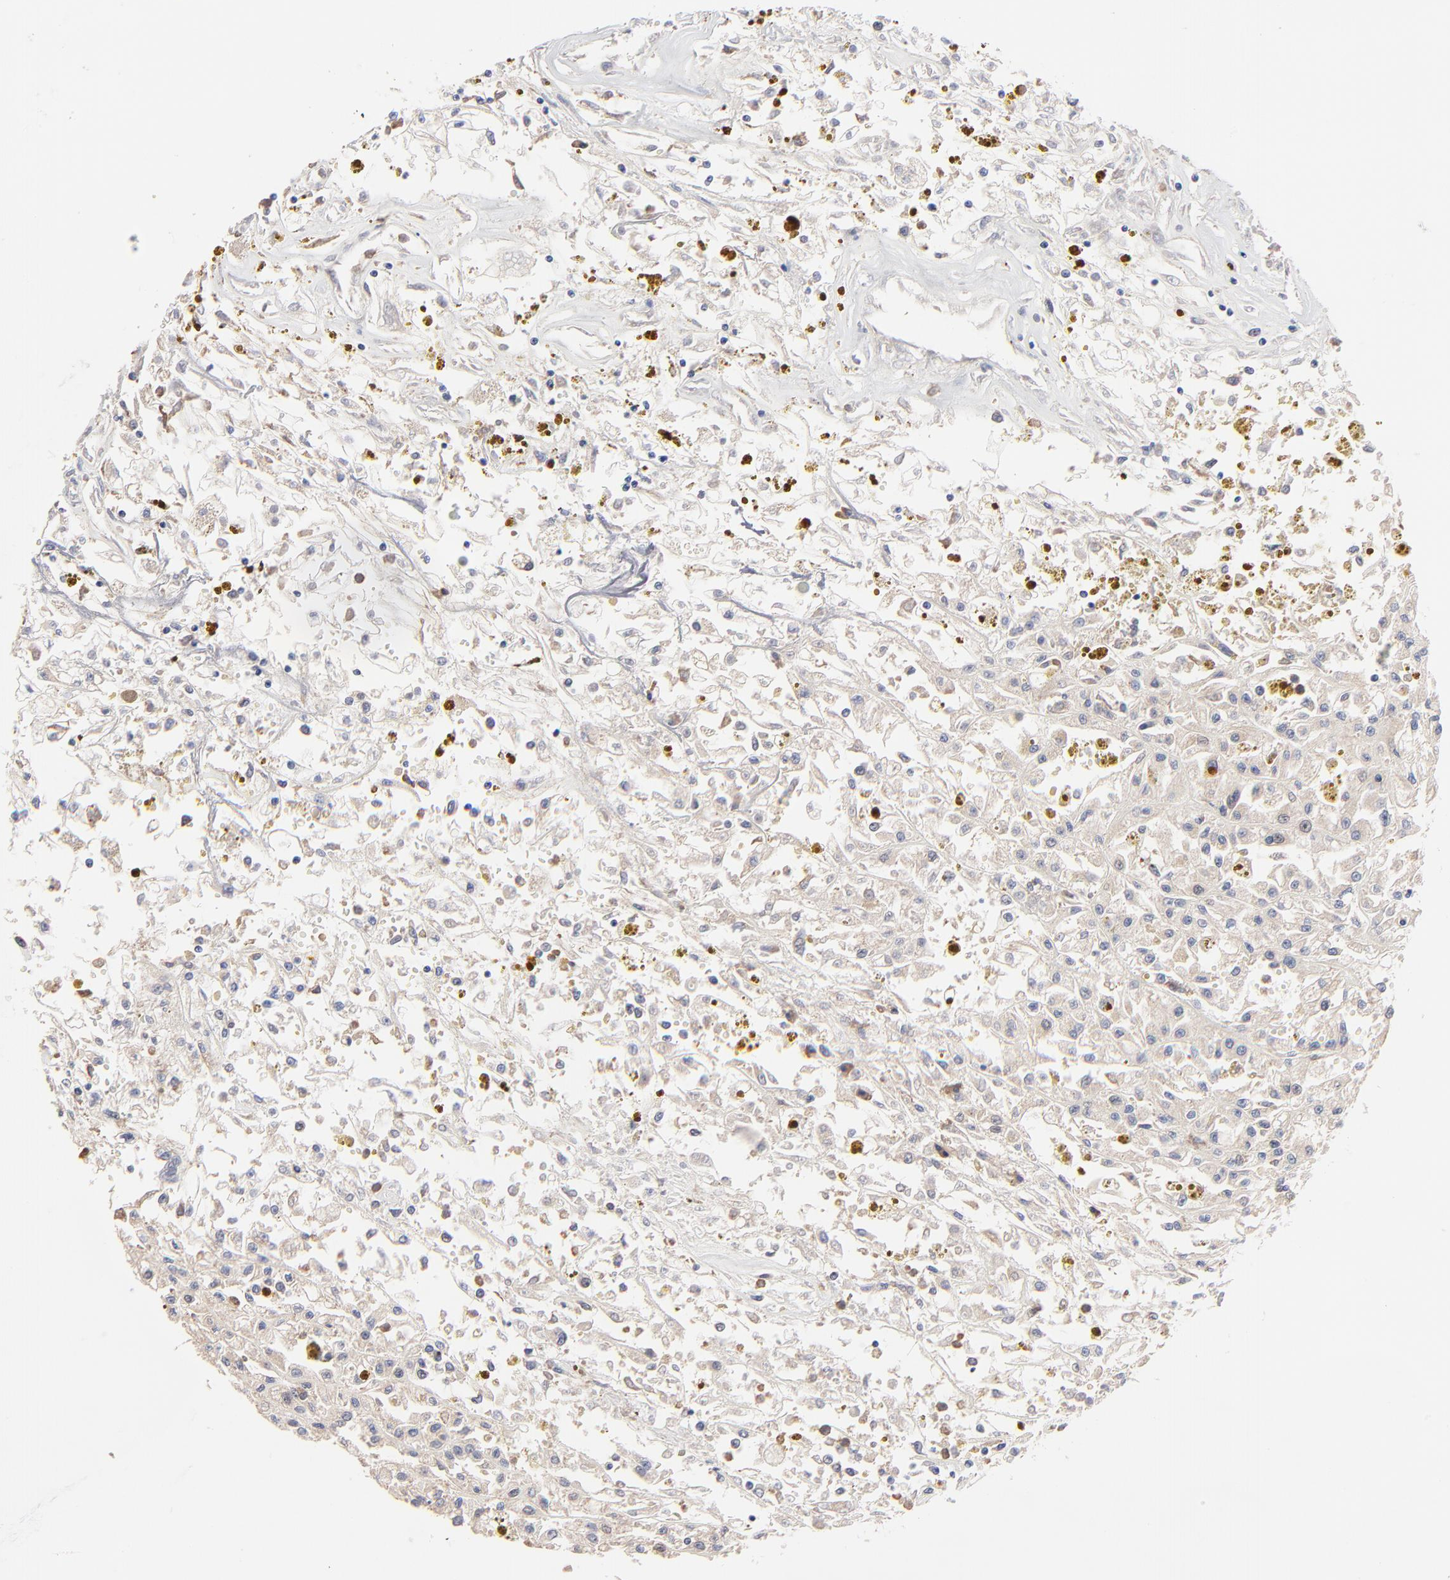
{"staining": {"intensity": "weak", "quantity": ">75%", "location": "cytoplasmic/membranous"}, "tissue": "renal cancer", "cell_type": "Tumor cells", "image_type": "cancer", "snomed": [{"axis": "morphology", "description": "Adenocarcinoma, NOS"}, {"axis": "topography", "description": "Kidney"}], "caption": "DAB immunohistochemical staining of human adenocarcinoma (renal) reveals weak cytoplasmic/membranous protein staining in approximately >75% of tumor cells.", "gene": "PPFIBP2", "patient": {"sex": "male", "age": 78}}